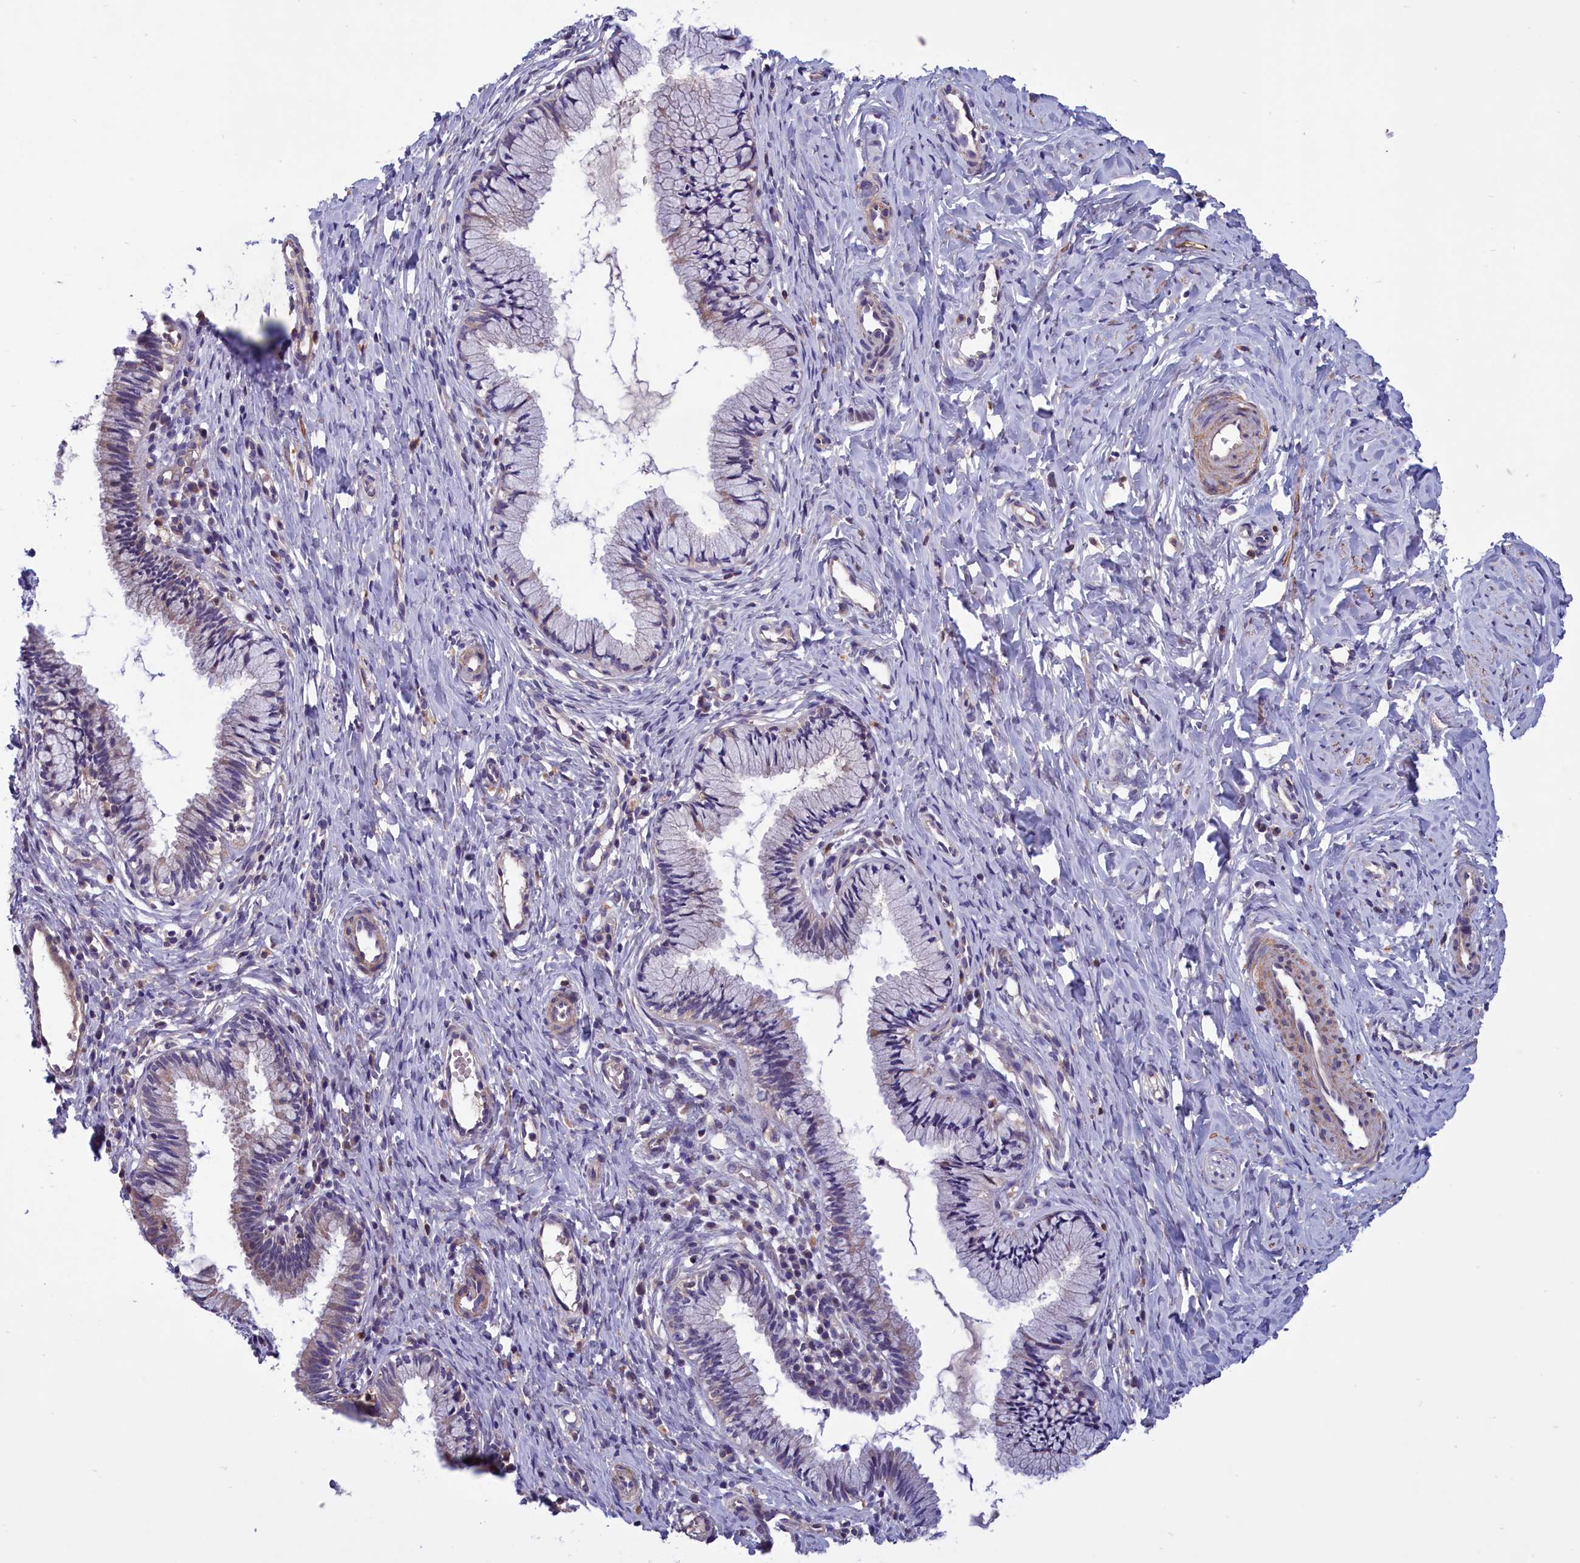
{"staining": {"intensity": "weak", "quantity": "<25%", "location": "cytoplasmic/membranous"}, "tissue": "cervix", "cell_type": "Glandular cells", "image_type": "normal", "snomed": [{"axis": "morphology", "description": "Normal tissue, NOS"}, {"axis": "topography", "description": "Cervix"}], "caption": "Photomicrograph shows no protein positivity in glandular cells of unremarkable cervix.", "gene": "AMDHD2", "patient": {"sex": "female", "age": 27}}